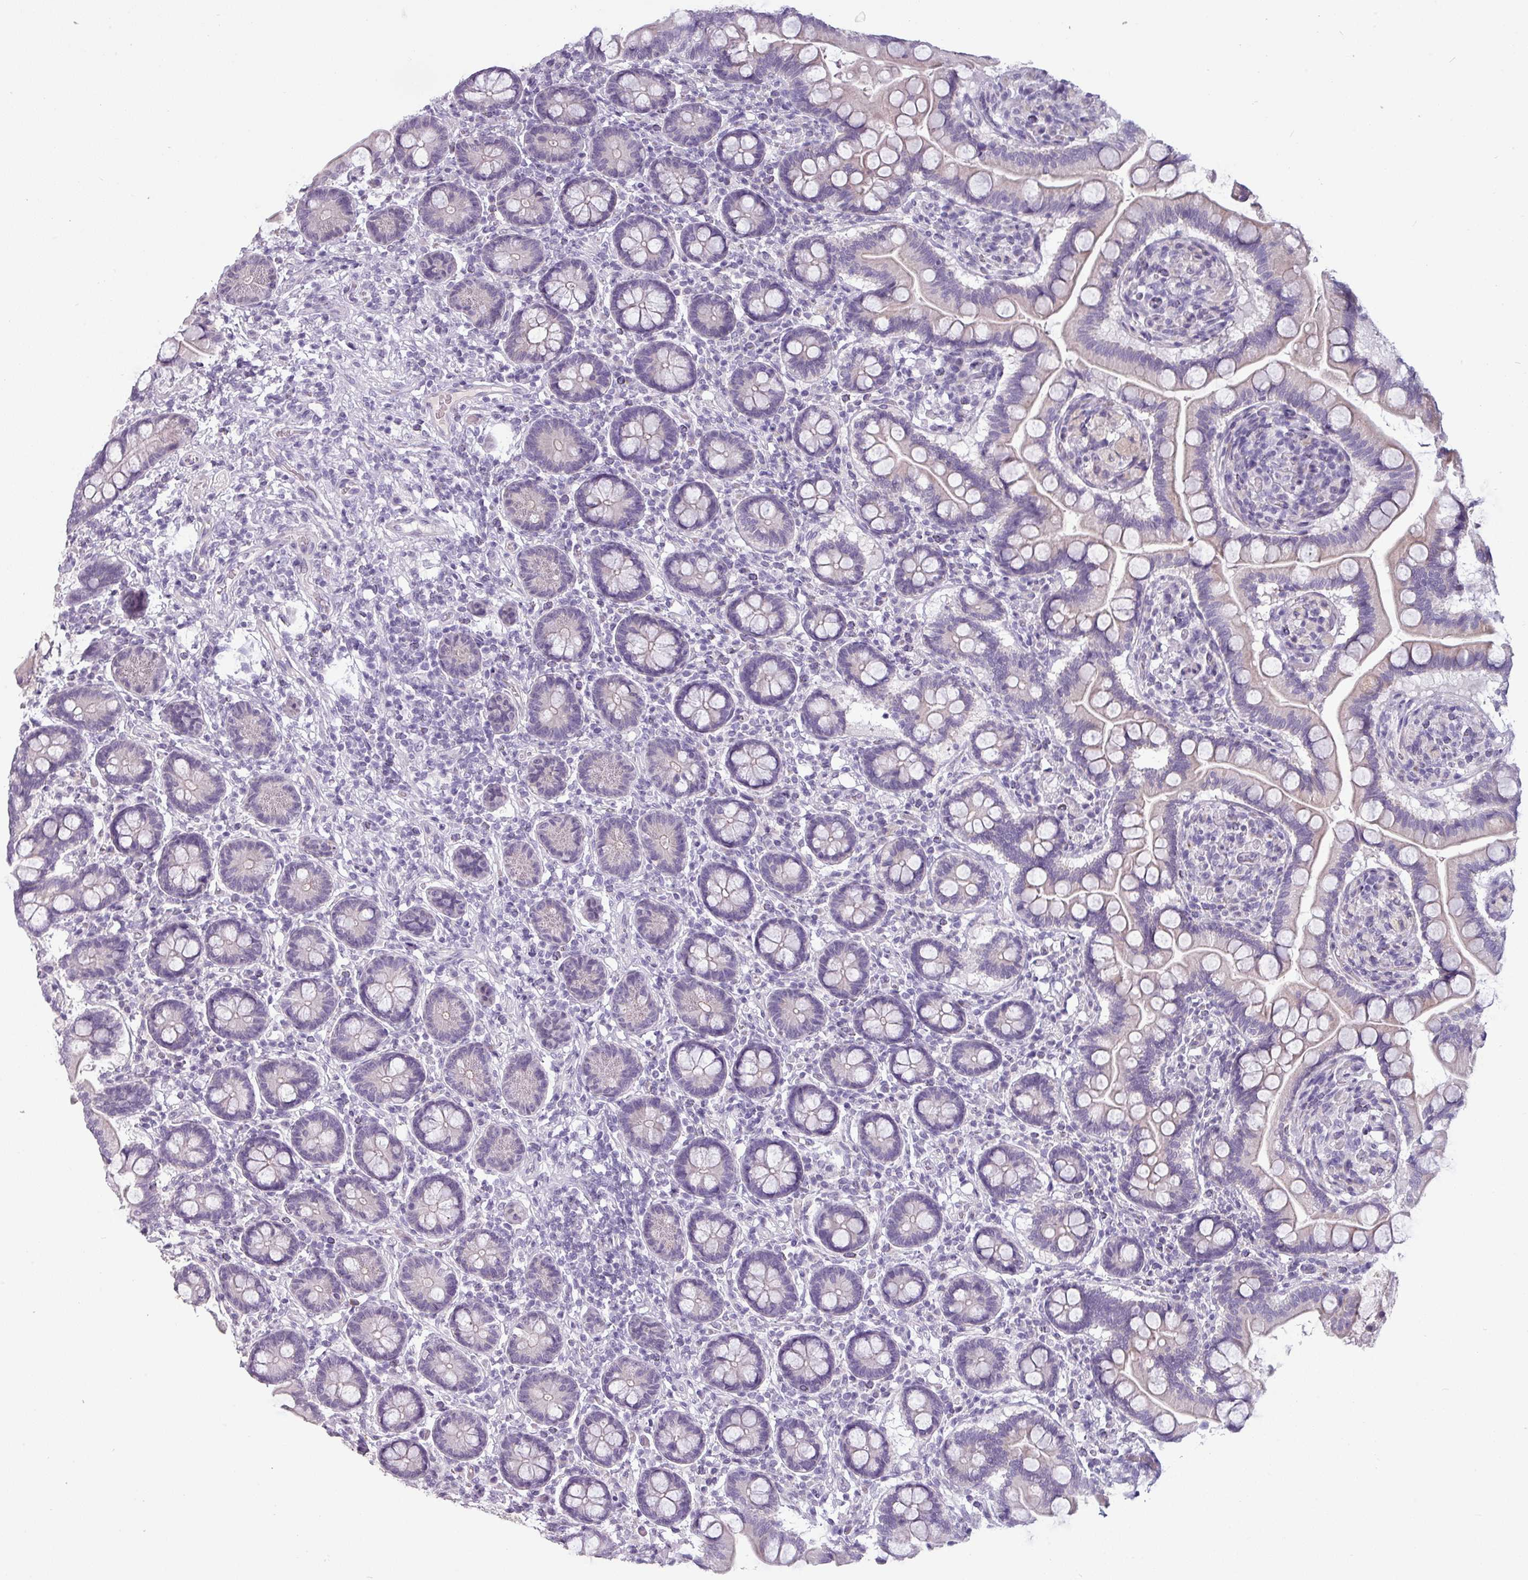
{"staining": {"intensity": "negative", "quantity": "none", "location": "none"}, "tissue": "small intestine", "cell_type": "Glandular cells", "image_type": "normal", "snomed": [{"axis": "morphology", "description": "Normal tissue, NOS"}, {"axis": "topography", "description": "Small intestine"}], "caption": "The micrograph demonstrates no staining of glandular cells in unremarkable small intestine.", "gene": "SLC26A9", "patient": {"sex": "female", "age": 64}}